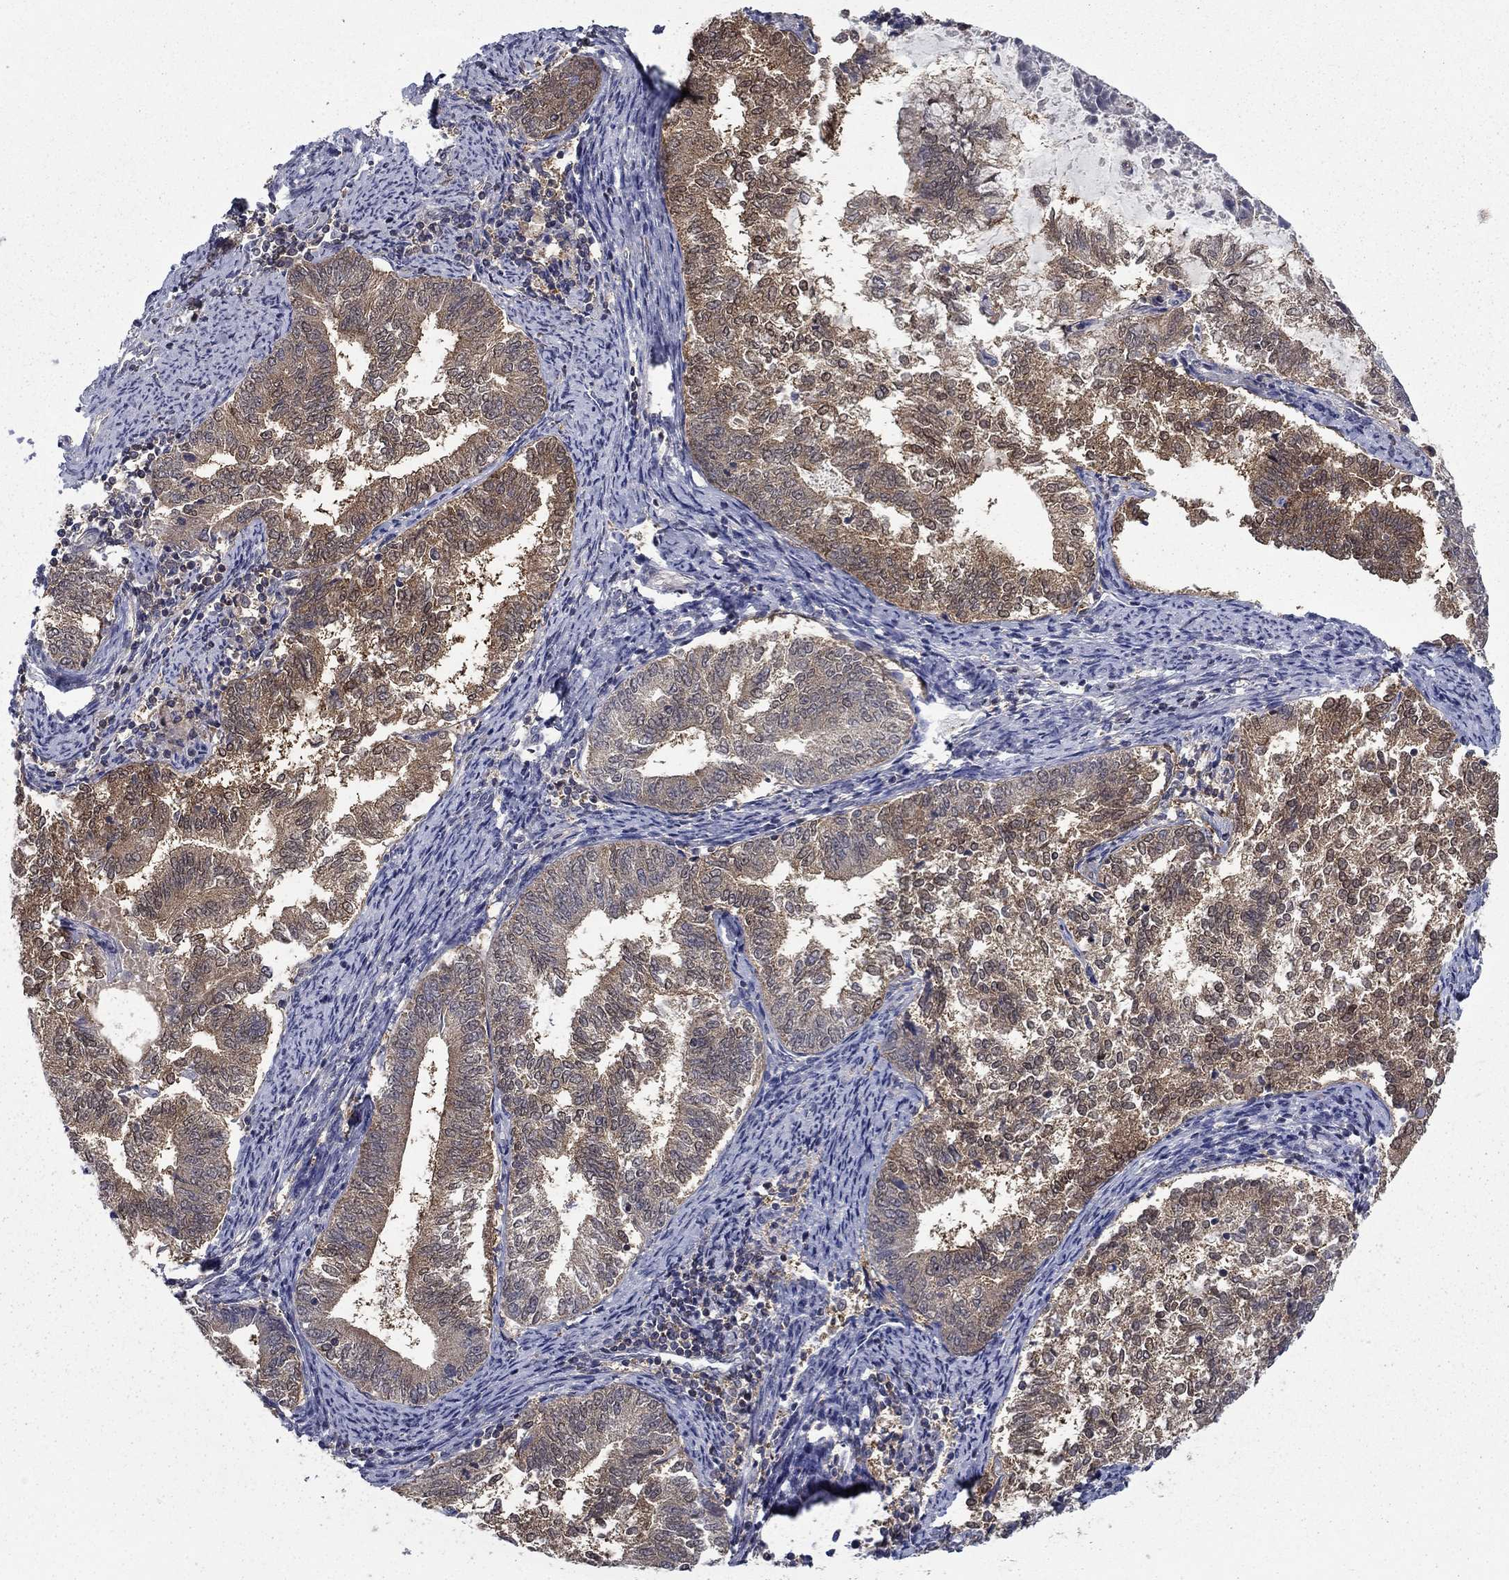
{"staining": {"intensity": "weak", "quantity": ">75%", "location": "cytoplasmic/membranous"}, "tissue": "endometrial cancer", "cell_type": "Tumor cells", "image_type": "cancer", "snomed": [{"axis": "morphology", "description": "Adenocarcinoma, NOS"}, {"axis": "topography", "description": "Endometrium"}], "caption": "Endometrial cancer (adenocarcinoma) was stained to show a protein in brown. There is low levels of weak cytoplasmic/membranous staining in approximately >75% of tumor cells. The protein is stained brown, and the nuclei are stained in blue (DAB (3,3'-diaminobenzidine) IHC with brightfield microscopy, high magnification).", "gene": "NIT2", "patient": {"sex": "female", "age": 65}}